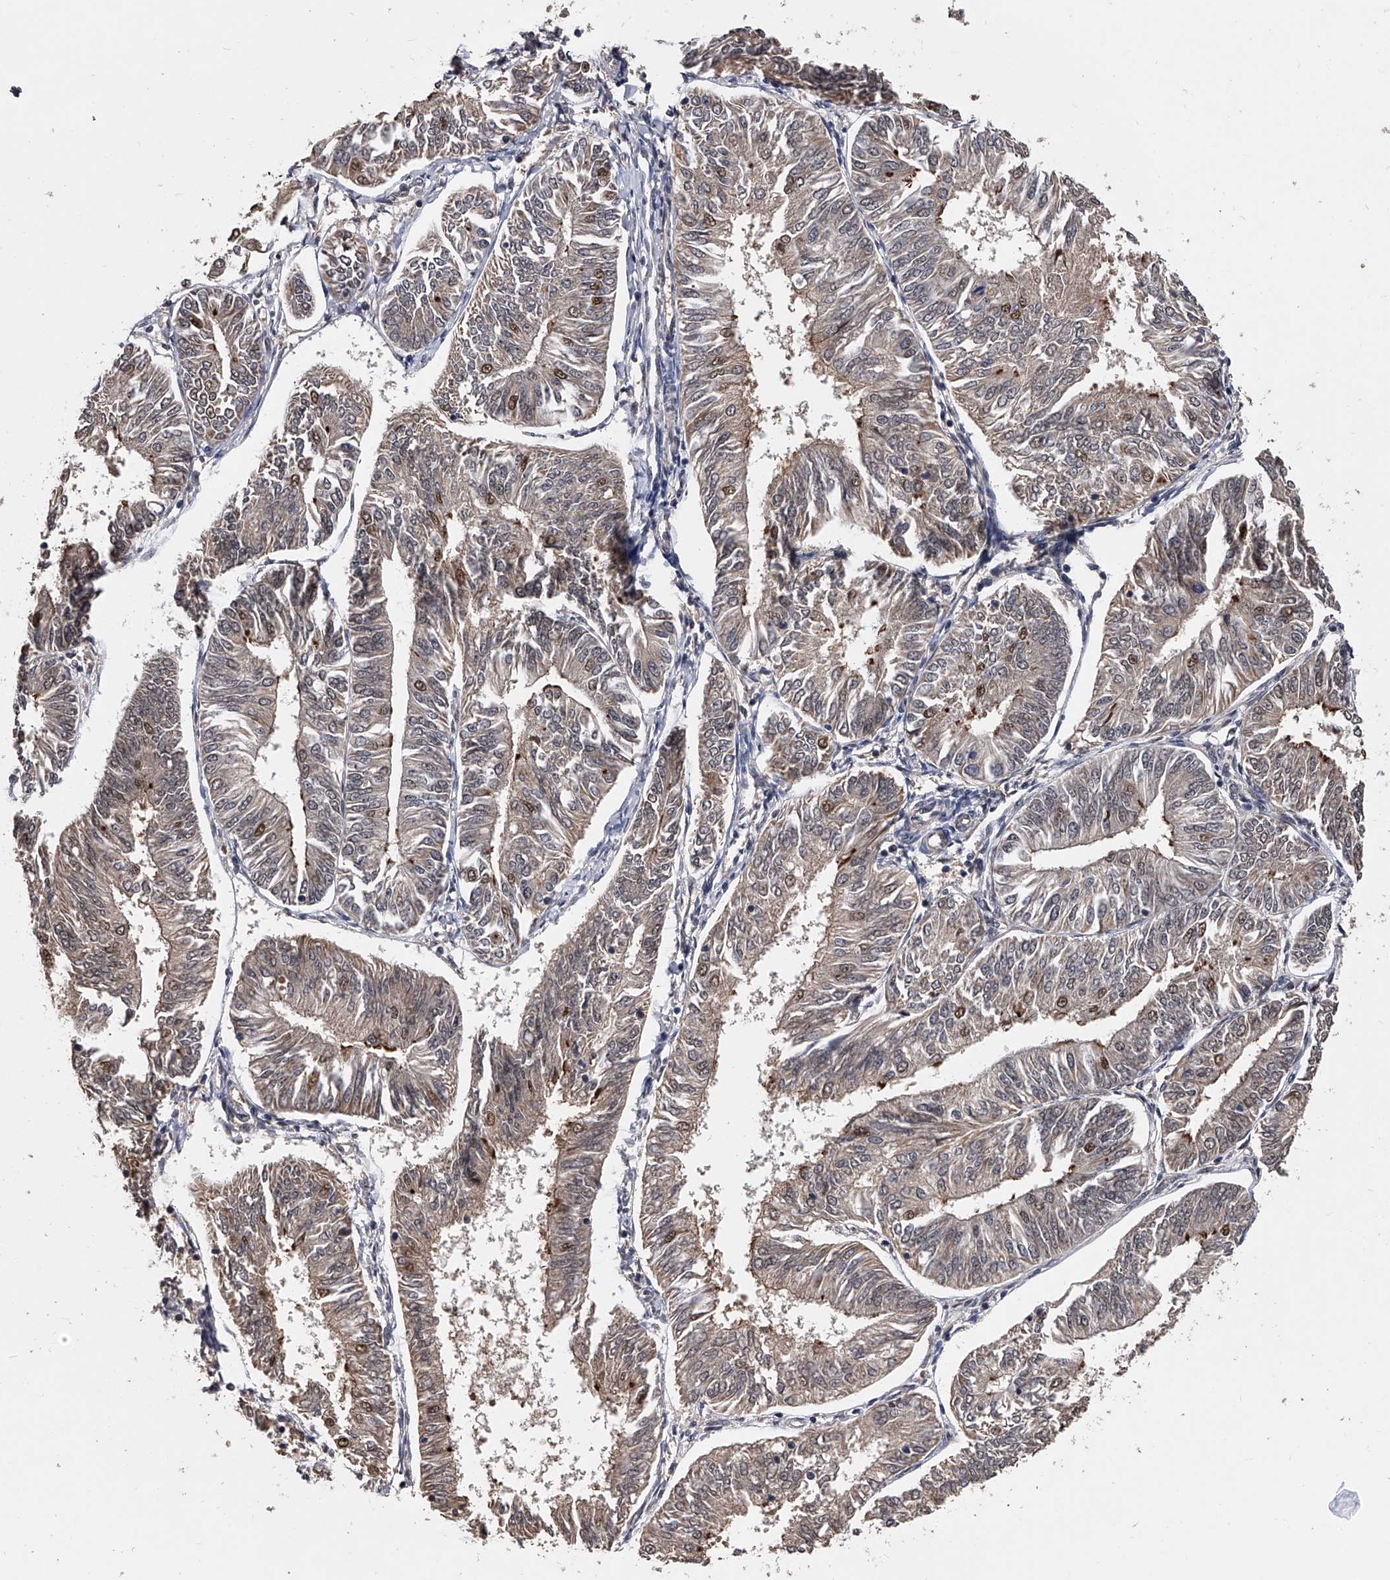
{"staining": {"intensity": "weak", "quantity": "<25%", "location": "nuclear"}, "tissue": "endometrial cancer", "cell_type": "Tumor cells", "image_type": "cancer", "snomed": [{"axis": "morphology", "description": "Adenocarcinoma, NOS"}, {"axis": "topography", "description": "Endometrium"}], "caption": "Tumor cells show no significant protein positivity in adenocarcinoma (endometrial). The staining is performed using DAB (3,3'-diaminobenzidine) brown chromogen with nuclei counter-stained in using hematoxylin.", "gene": "EFCAB7", "patient": {"sex": "female", "age": 58}}